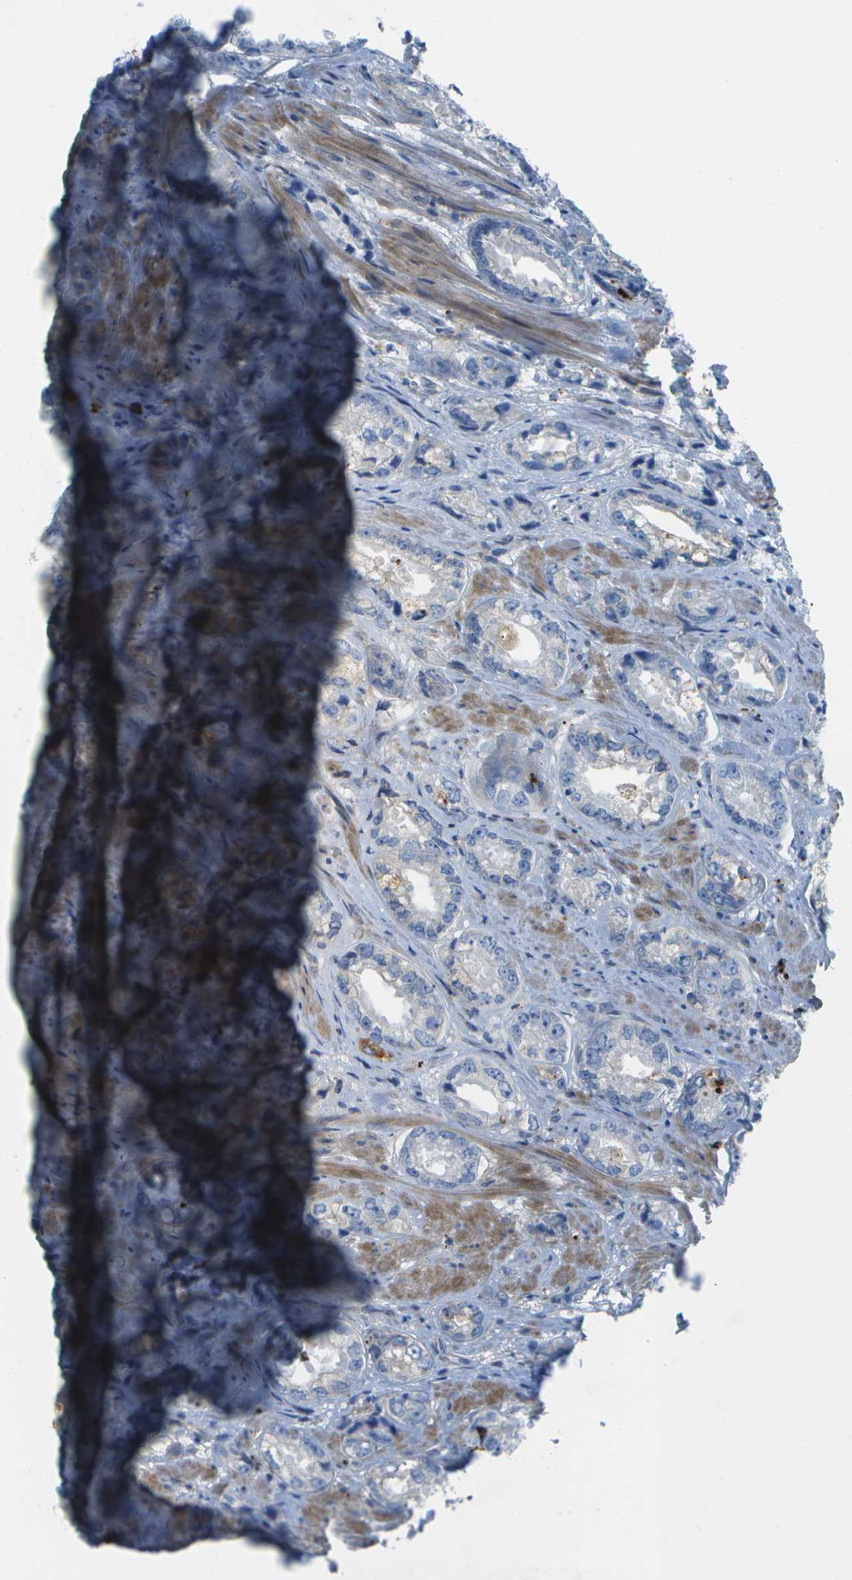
{"staining": {"intensity": "negative", "quantity": "none", "location": "none"}, "tissue": "prostate cancer", "cell_type": "Tumor cells", "image_type": "cancer", "snomed": [{"axis": "morphology", "description": "Adenocarcinoma, High grade"}, {"axis": "topography", "description": "Prostate"}], "caption": "Prostate high-grade adenocarcinoma was stained to show a protein in brown. There is no significant staining in tumor cells.", "gene": "SORBS3", "patient": {"sex": "male", "age": 61}}